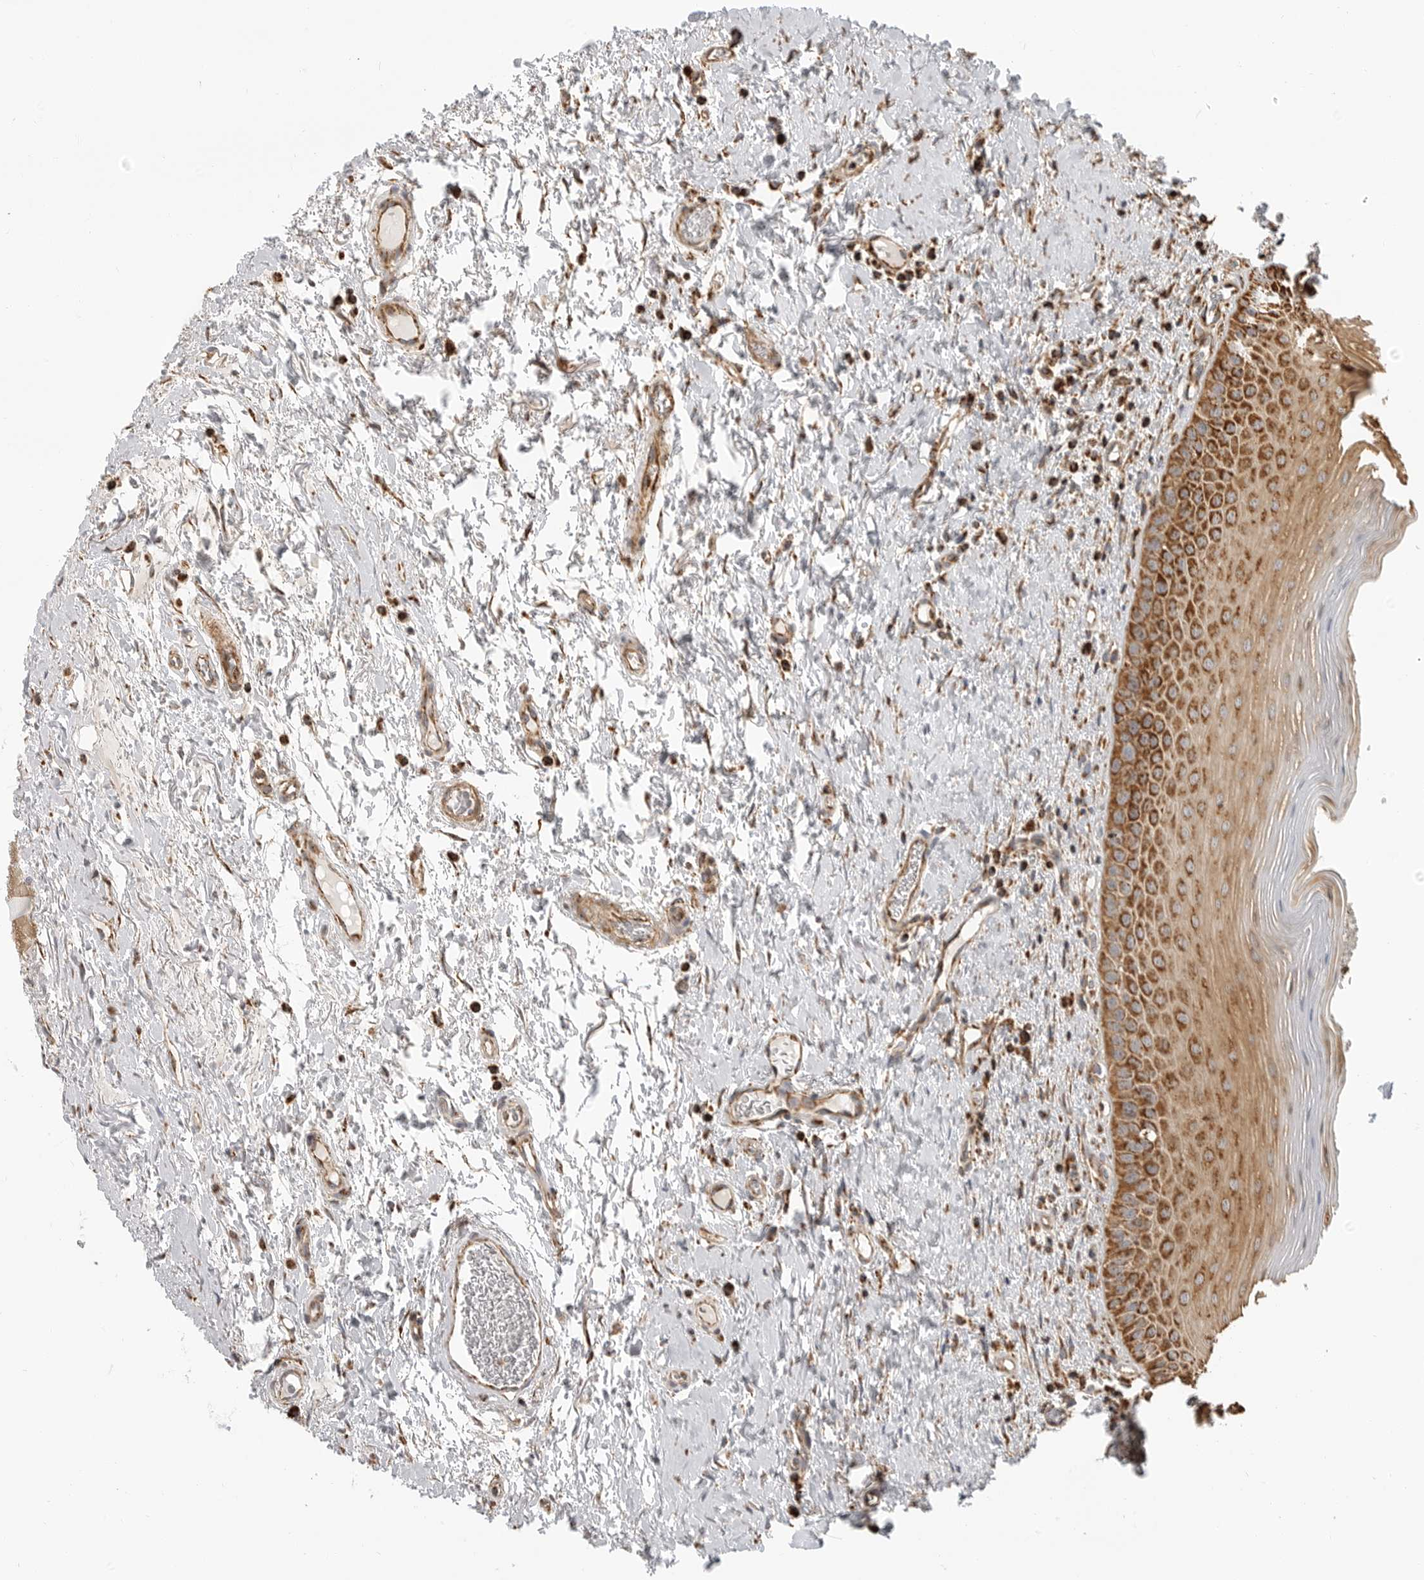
{"staining": {"intensity": "moderate", "quantity": ">75%", "location": "cytoplasmic/membranous"}, "tissue": "oral mucosa", "cell_type": "Squamous epithelial cells", "image_type": "normal", "snomed": [{"axis": "morphology", "description": "Normal tissue, NOS"}, {"axis": "topography", "description": "Oral tissue"}], "caption": "Oral mucosa stained for a protein (brown) demonstrates moderate cytoplasmic/membranous positive staining in about >75% of squamous epithelial cells.", "gene": "BMP2K", "patient": {"sex": "male", "age": 82}}